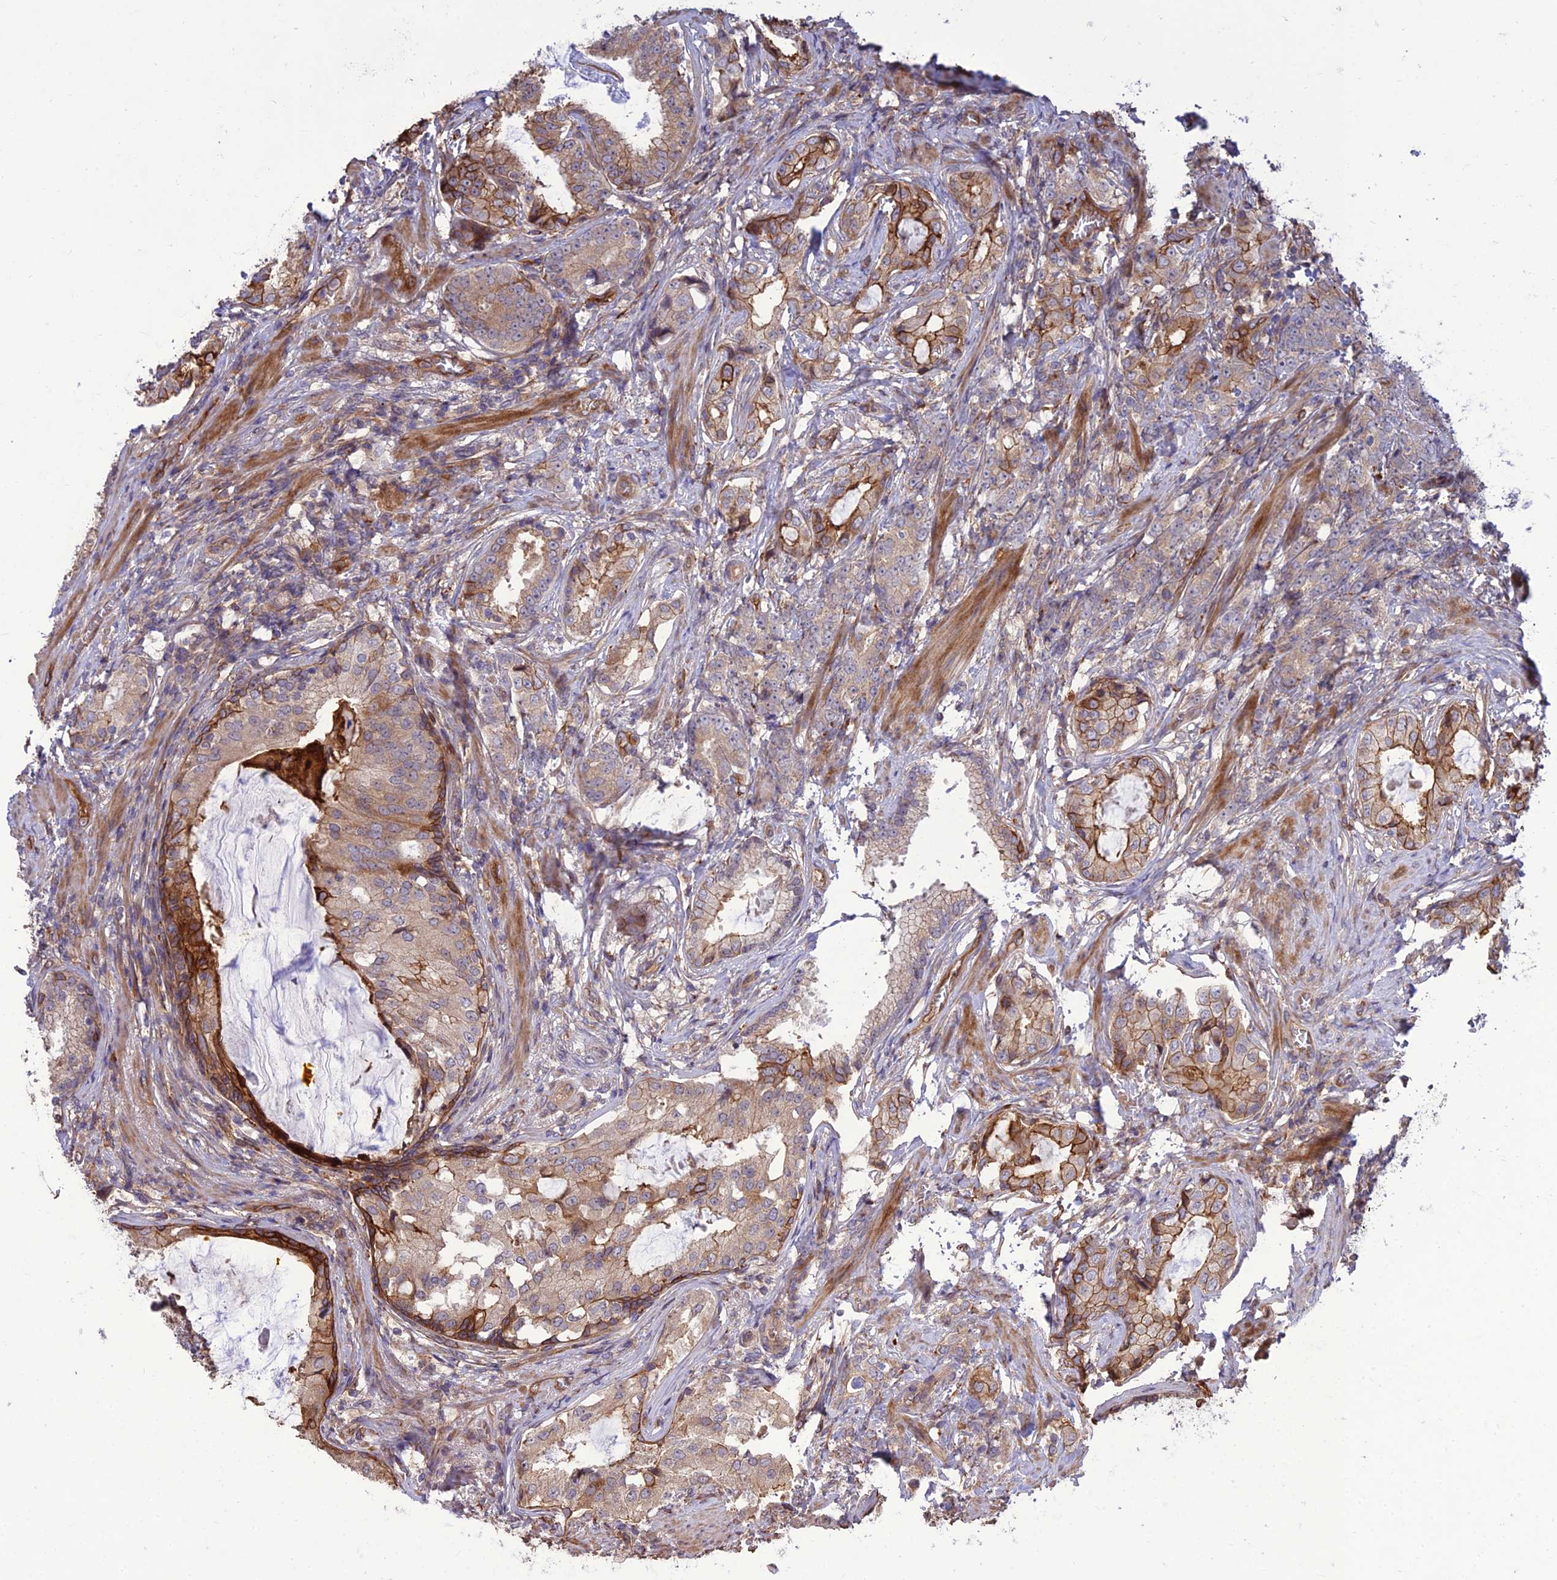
{"staining": {"intensity": "moderate", "quantity": "25%-75%", "location": "cytoplasmic/membranous"}, "tissue": "prostate cancer", "cell_type": "Tumor cells", "image_type": "cancer", "snomed": [{"axis": "morphology", "description": "Adenocarcinoma, Low grade"}, {"axis": "topography", "description": "Prostate"}], "caption": "Immunohistochemical staining of prostate cancer shows moderate cytoplasmic/membranous protein expression in about 25%-75% of tumor cells.", "gene": "CRTAP", "patient": {"sex": "male", "age": 71}}